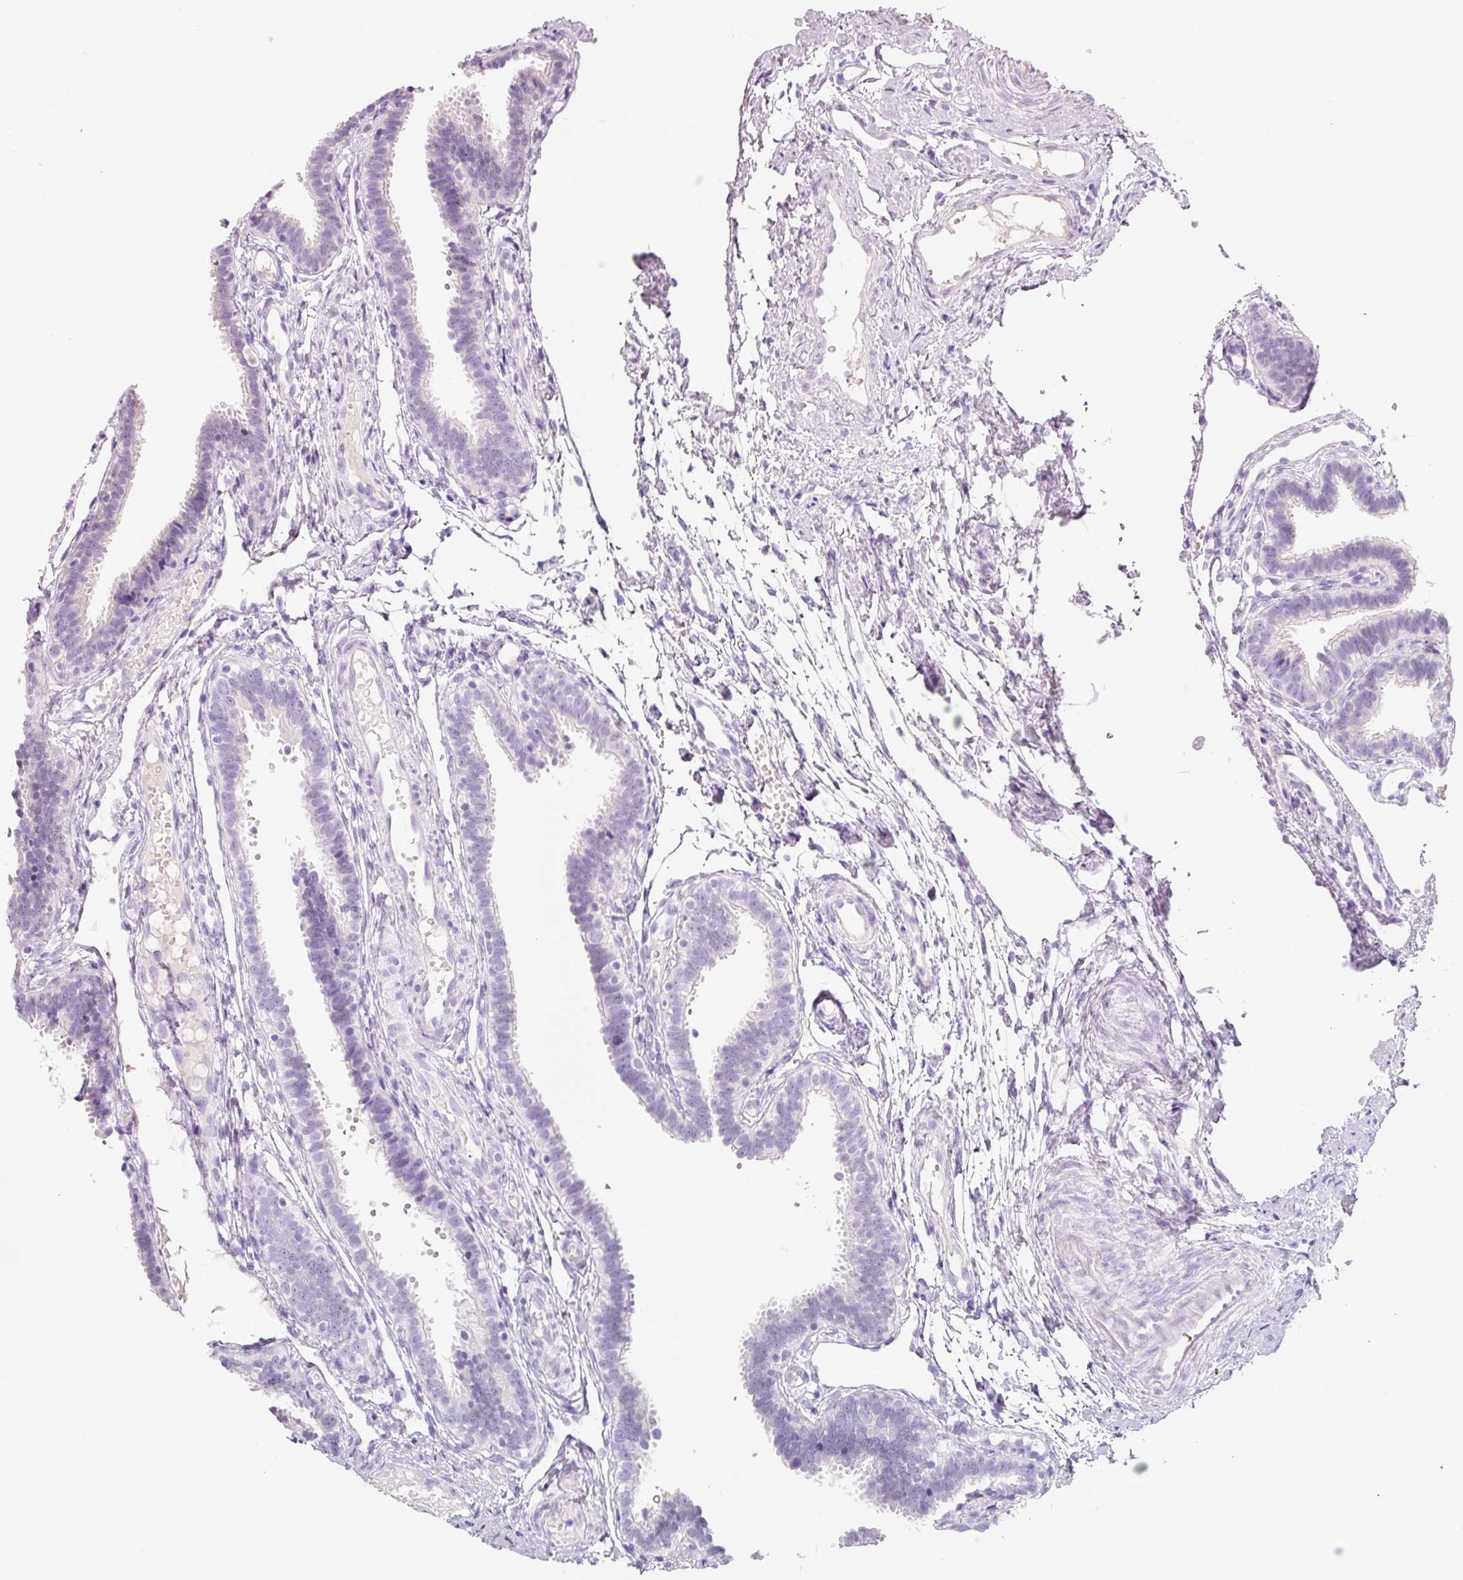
{"staining": {"intensity": "negative", "quantity": "none", "location": "none"}, "tissue": "fallopian tube", "cell_type": "Glandular cells", "image_type": "normal", "snomed": [{"axis": "morphology", "description": "Normal tissue, NOS"}, {"axis": "topography", "description": "Fallopian tube"}], "caption": "The photomicrograph reveals no significant expression in glandular cells of fallopian tube.", "gene": "ENSG00000206549", "patient": {"sex": "female", "age": 37}}